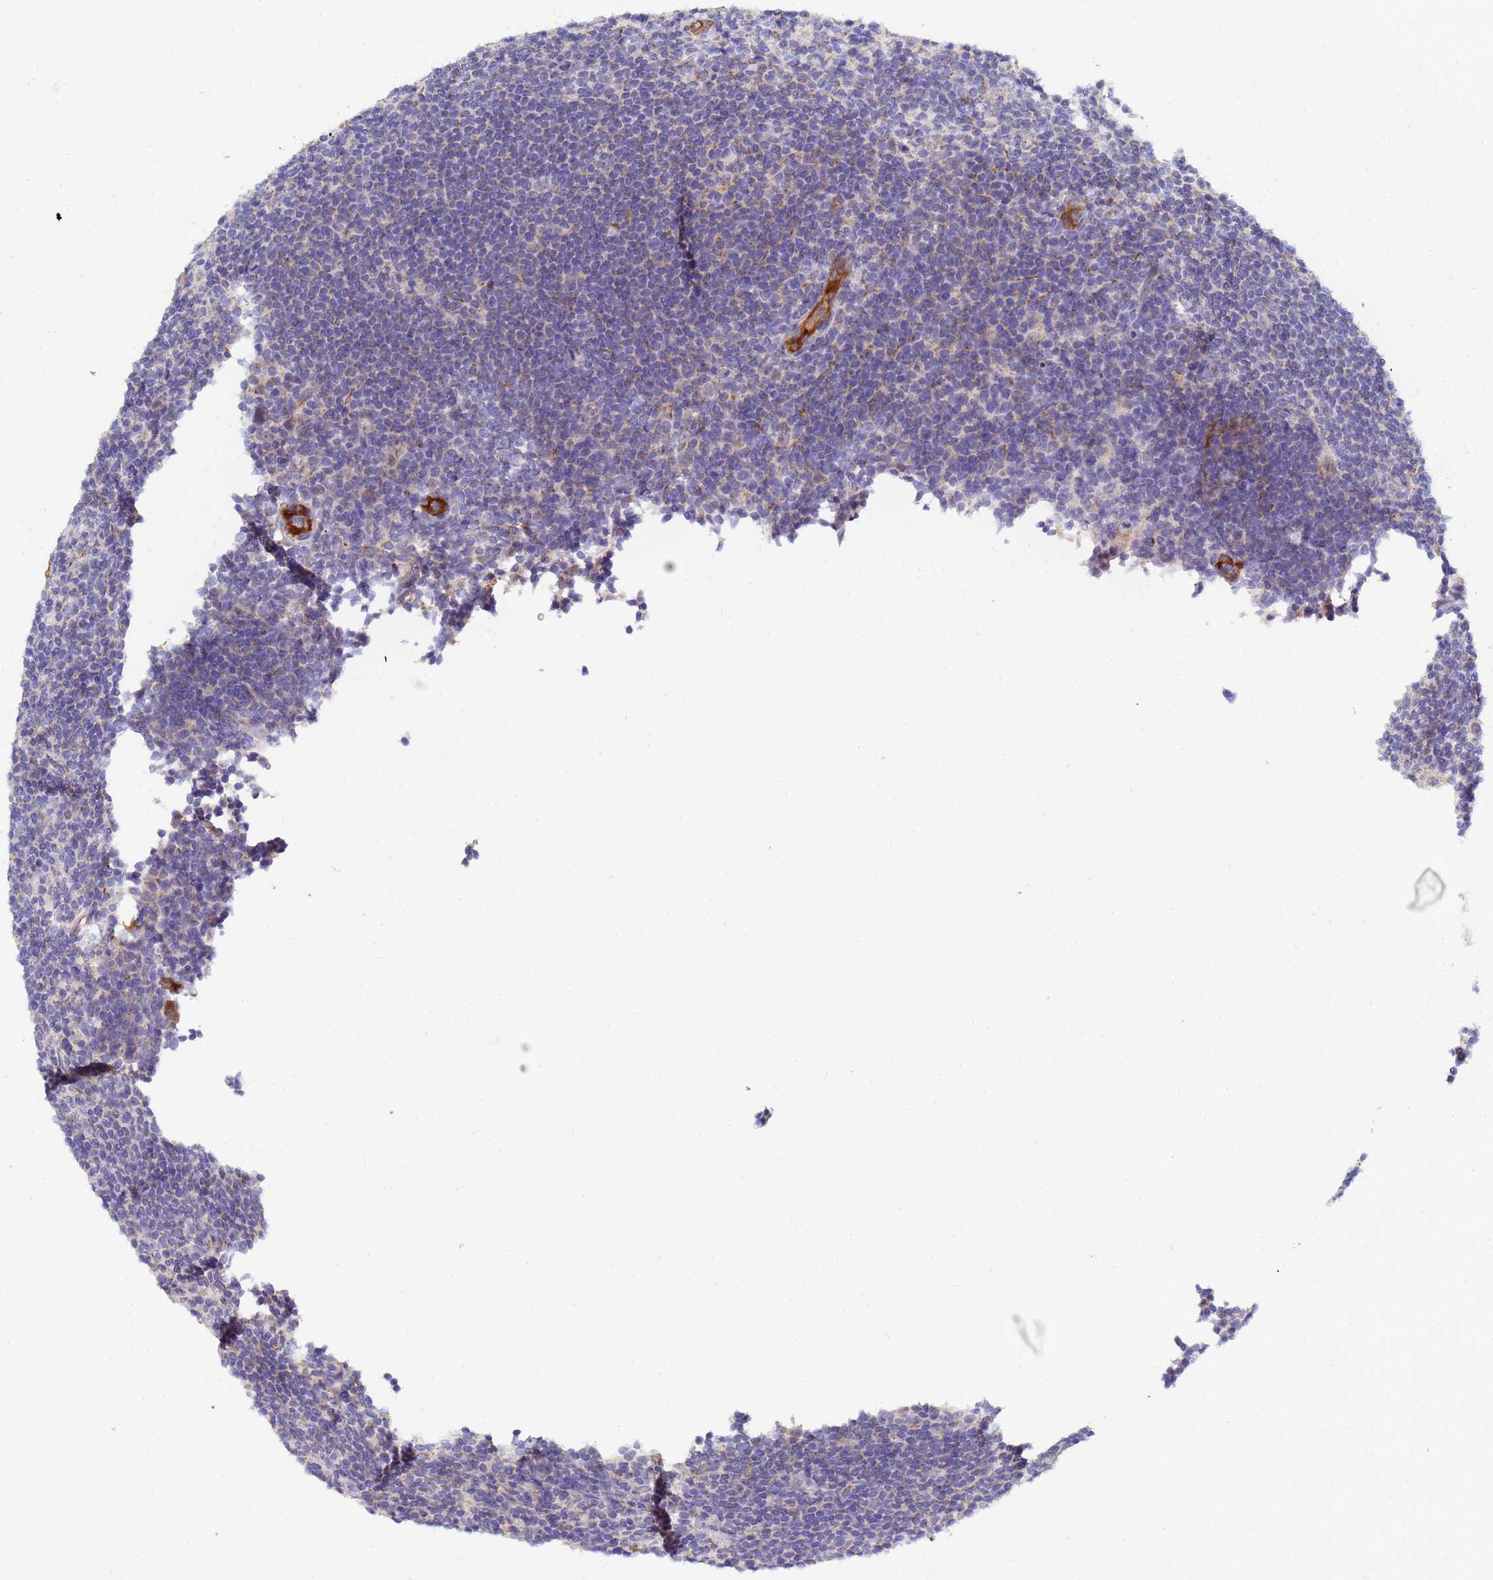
{"staining": {"intensity": "negative", "quantity": "none", "location": "none"}, "tissue": "lymphoma", "cell_type": "Tumor cells", "image_type": "cancer", "snomed": [{"axis": "morphology", "description": "Hodgkin's disease, NOS"}, {"axis": "topography", "description": "Lymph node"}], "caption": "Human lymphoma stained for a protein using immunohistochemistry reveals no staining in tumor cells.", "gene": "SDR39U1", "patient": {"sex": "female", "age": 57}}